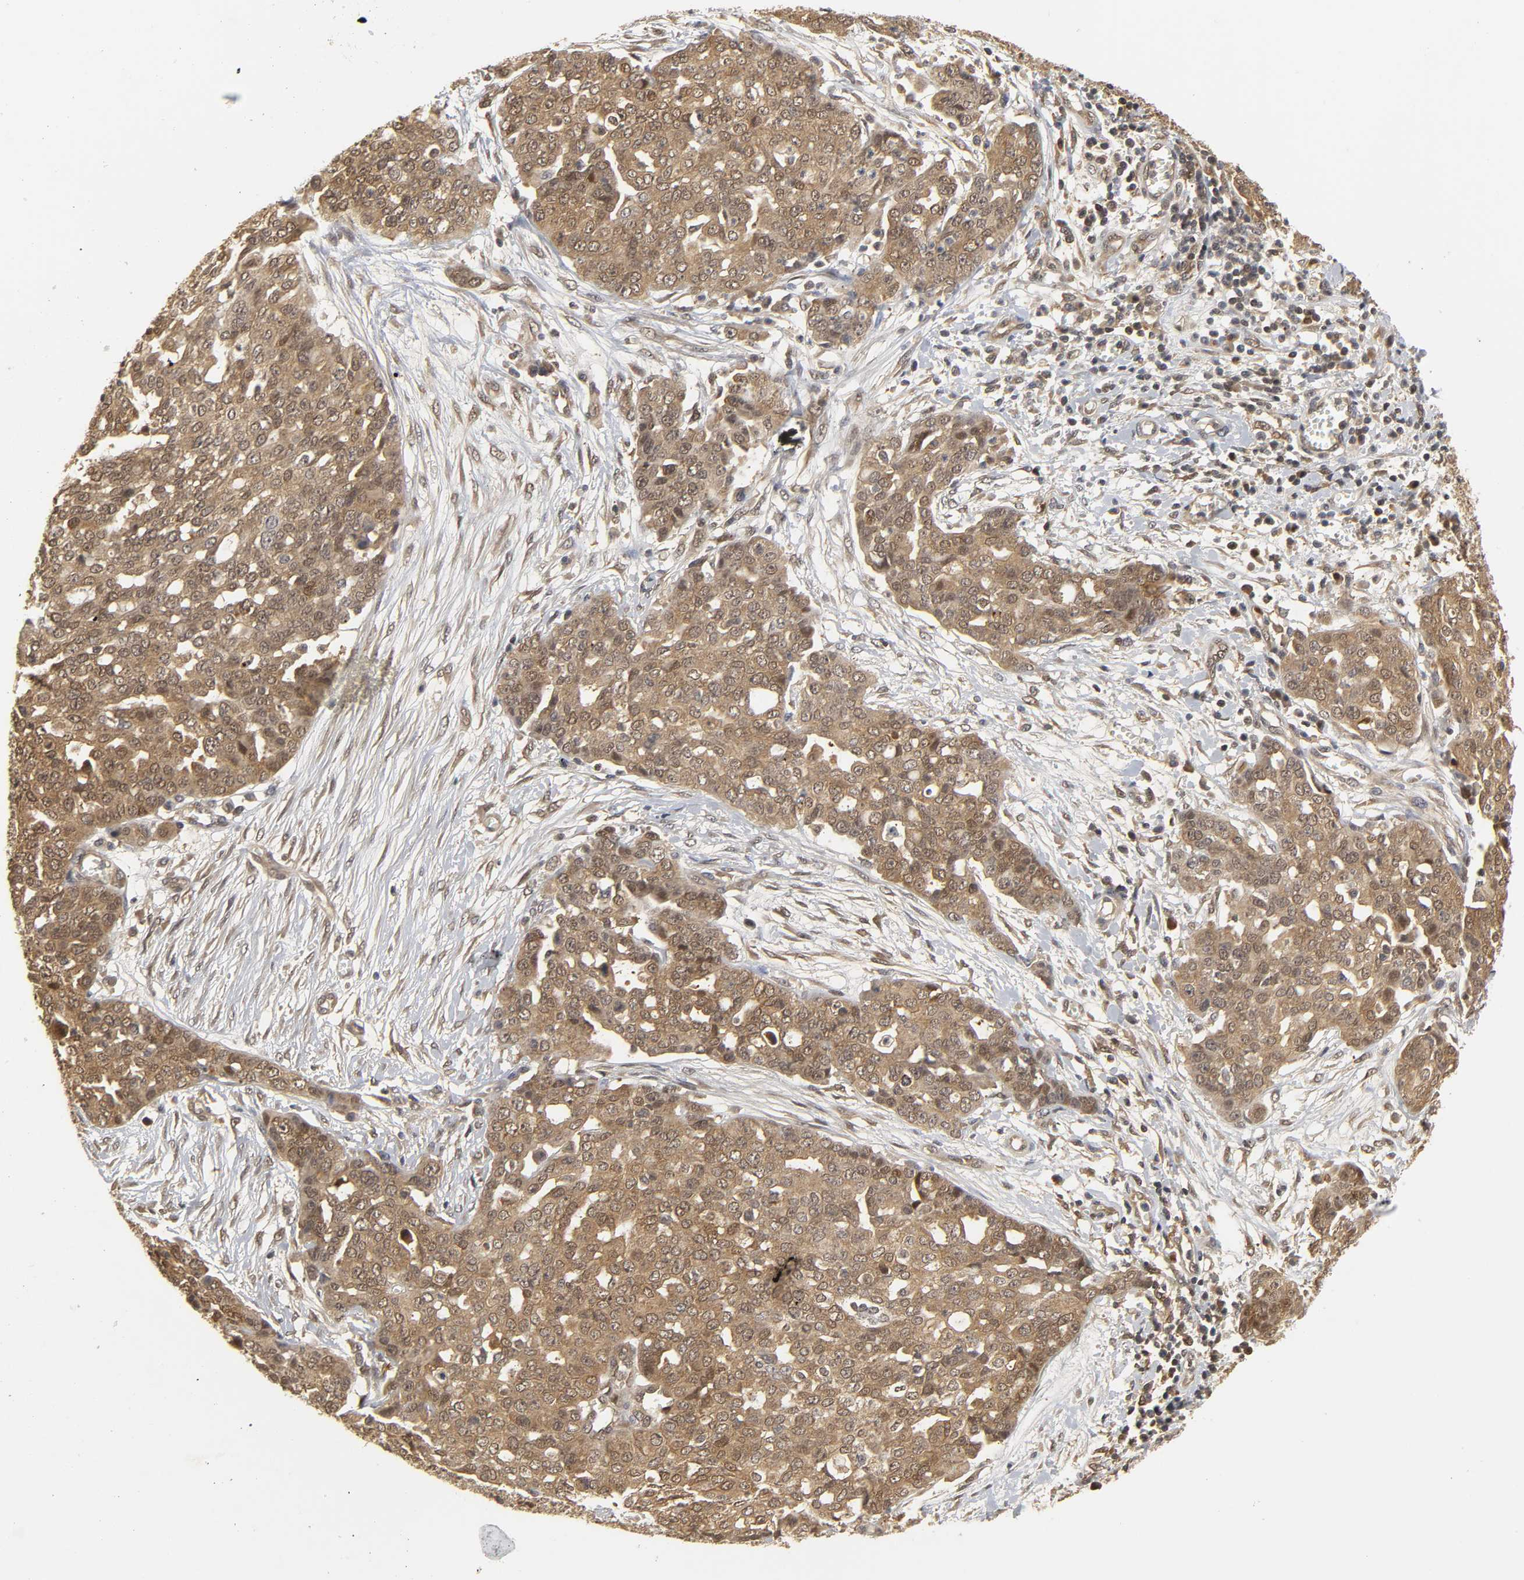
{"staining": {"intensity": "moderate", "quantity": ">75%", "location": "cytoplasmic/membranous,nuclear"}, "tissue": "ovarian cancer", "cell_type": "Tumor cells", "image_type": "cancer", "snomed": [{"axis": "morphology", "description": "Cystadenocarcinoma, serous, NOS"}, {"axis": "topography", "description": "Soft tissue"}, {"axis": "topography", "description": "Ovary"}], "caption": "An IHC image of neoplastic tissue is shown. Protein staining in brown highlights moderate cytoplasmic/membranous and nuclear positivity in ovarian cancer (serous cystadenocarcinoma) within tumor cells.", "gene": "PARK7", "patient": {"sex": "female", "age": 57}}